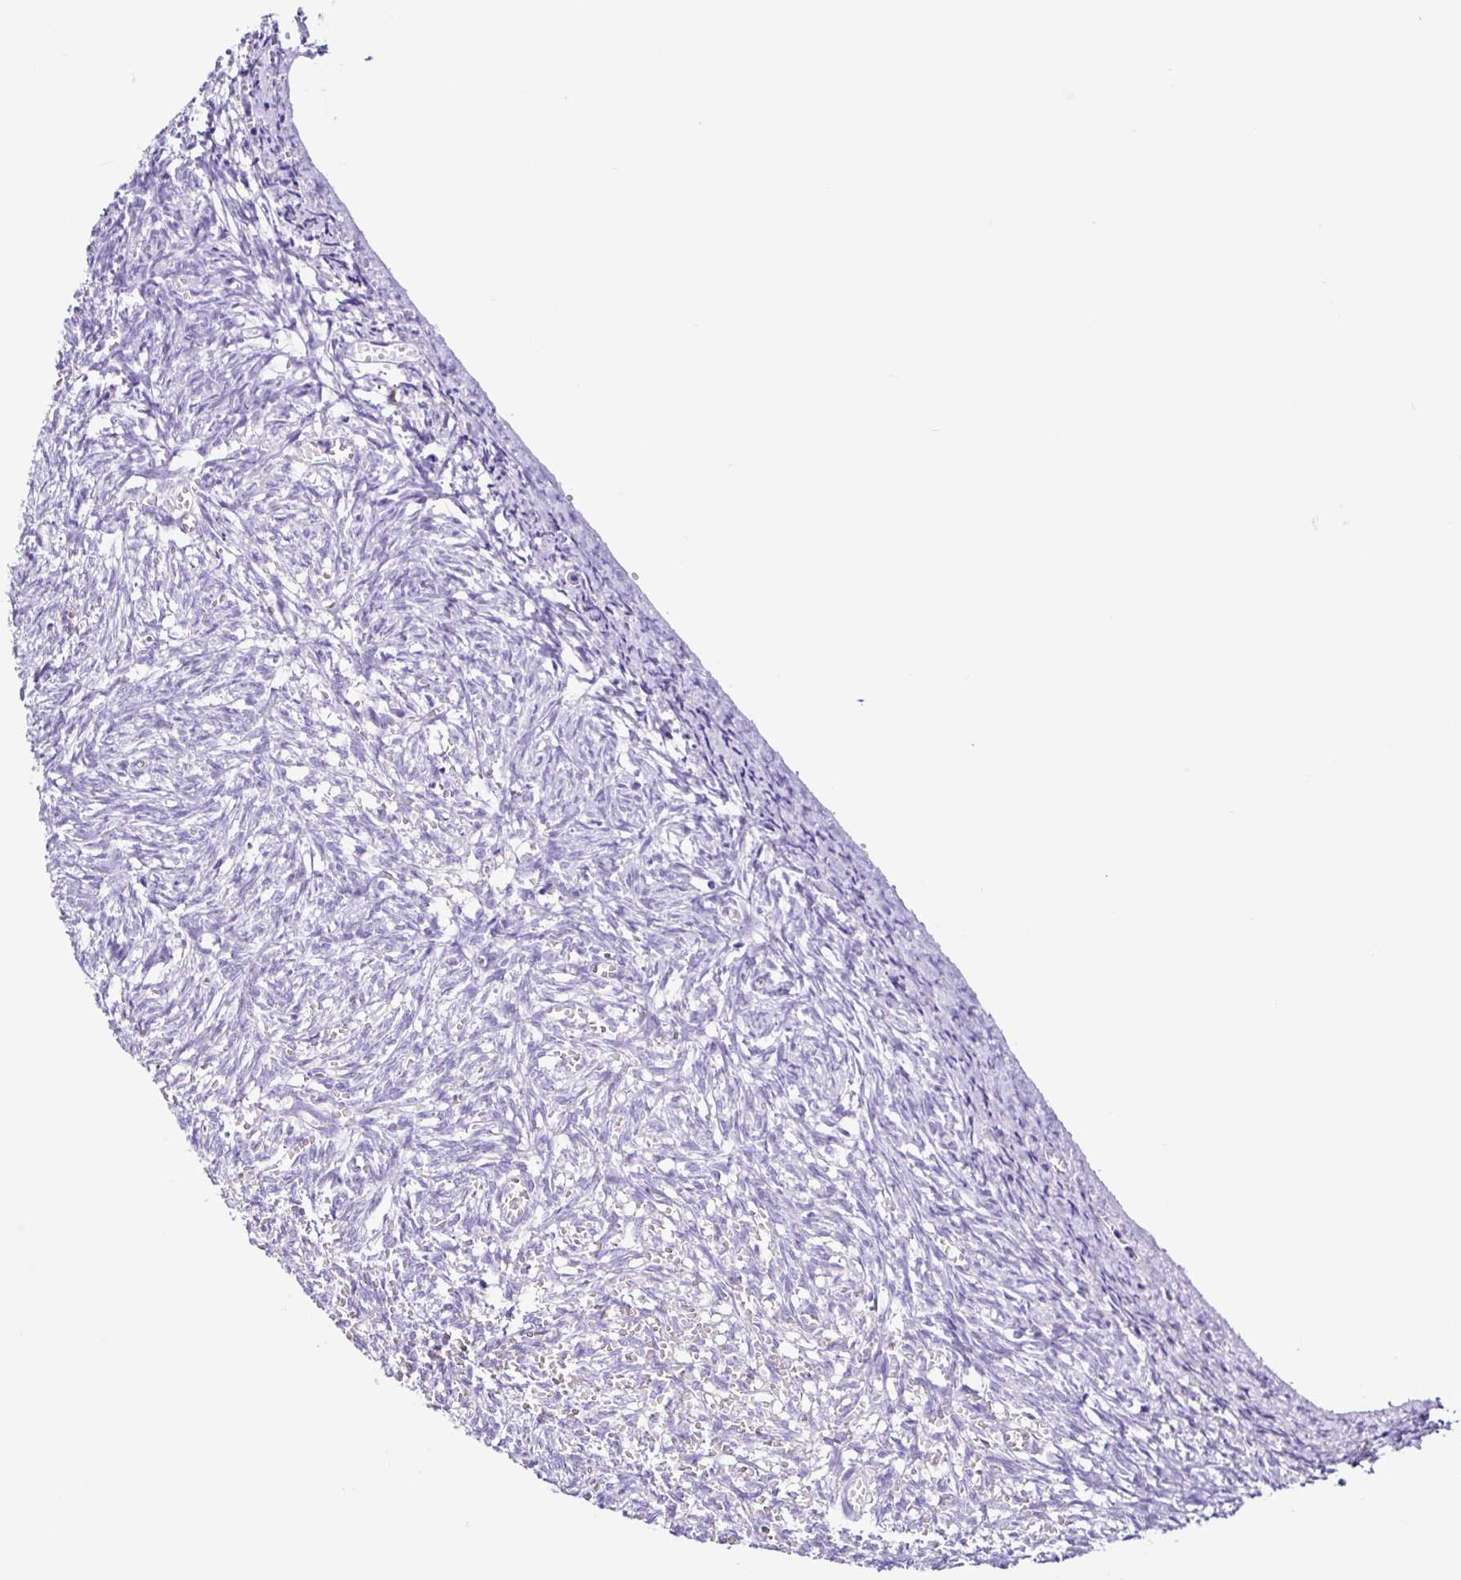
{"staining": {"intensity": "negative", "quantity": "none", "location": "none"}, "tissue": "ovary", "cell_type": "Ovarian stroma cells", "image_type": "normal", "snomed": [{"axis": "morphology", "description": "Normal tissue, NOS"}, {"axis": "topography", "description": "Ovary"}], "caption": "This is an immunohistochemistry (IHC) photomicrograph of unremarkable ovary. There is no positivity in ovarian stroma cells.", "gene": "PIGF", "patient": {"sex": "female", "age": 67}}